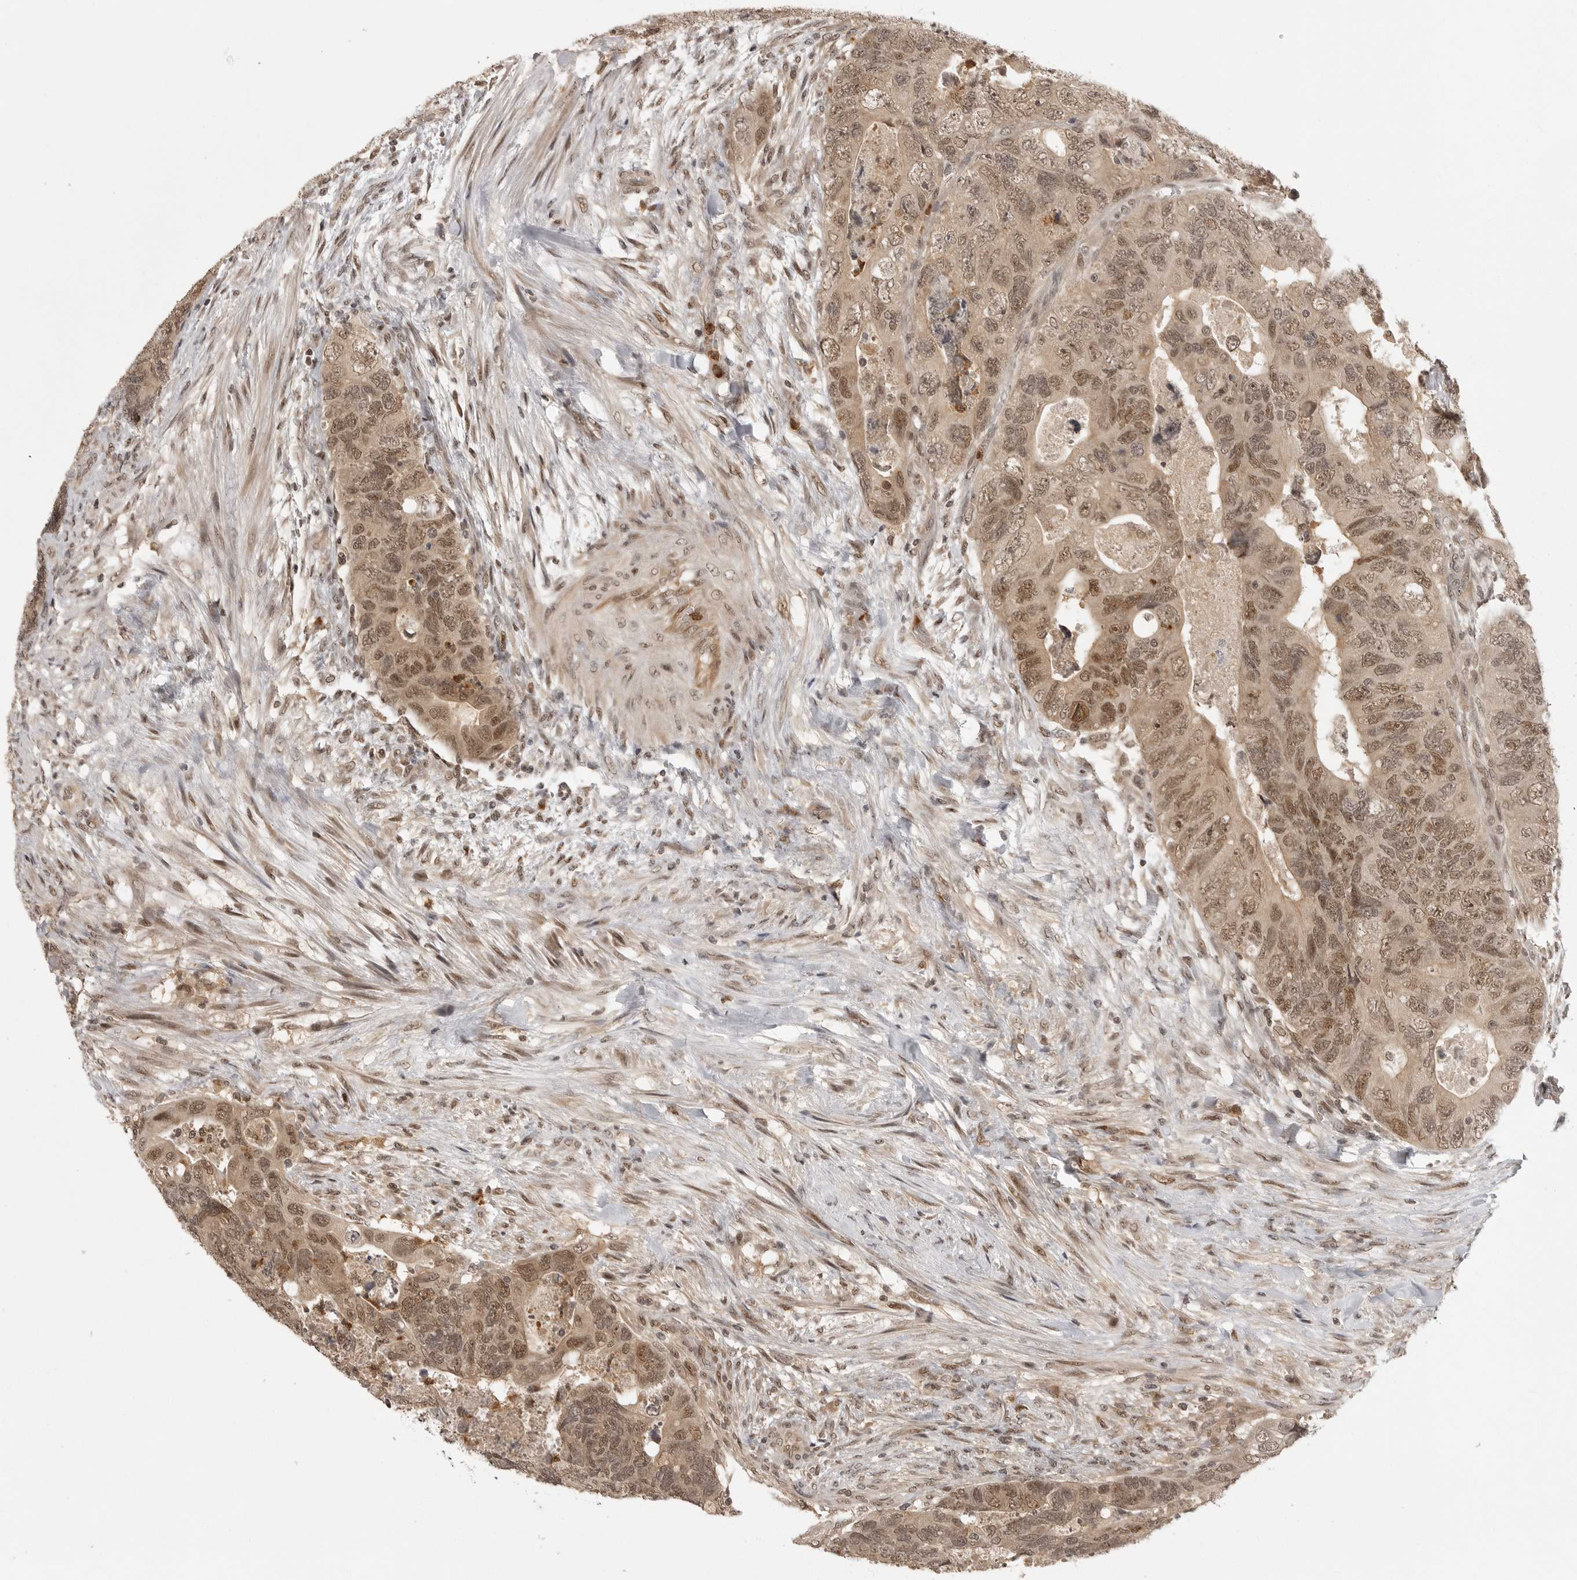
{"staining": {"intensity": "moderate", "quantity": ">75%", "location": "cytoplasmic/membranous,nuclear"}, "tissue": "colorectal cancer", "cell_type": "Tumor cells", "image_type": "cancer", "snomed": [{"axis": "morphology", "description": "Adenocarcinoma, NOS"}, {"axis": "topography", "description": "Rectum"}], "caption": "Immunohistochemical staining of colorectal adenocarcinoma shows medium levels of moderate cytoplasmic/membranous and nuclear protein staining in about >75% of tumor cells.", "gene": "PEG3", "patient": {"sex": "male", "age": 63}}